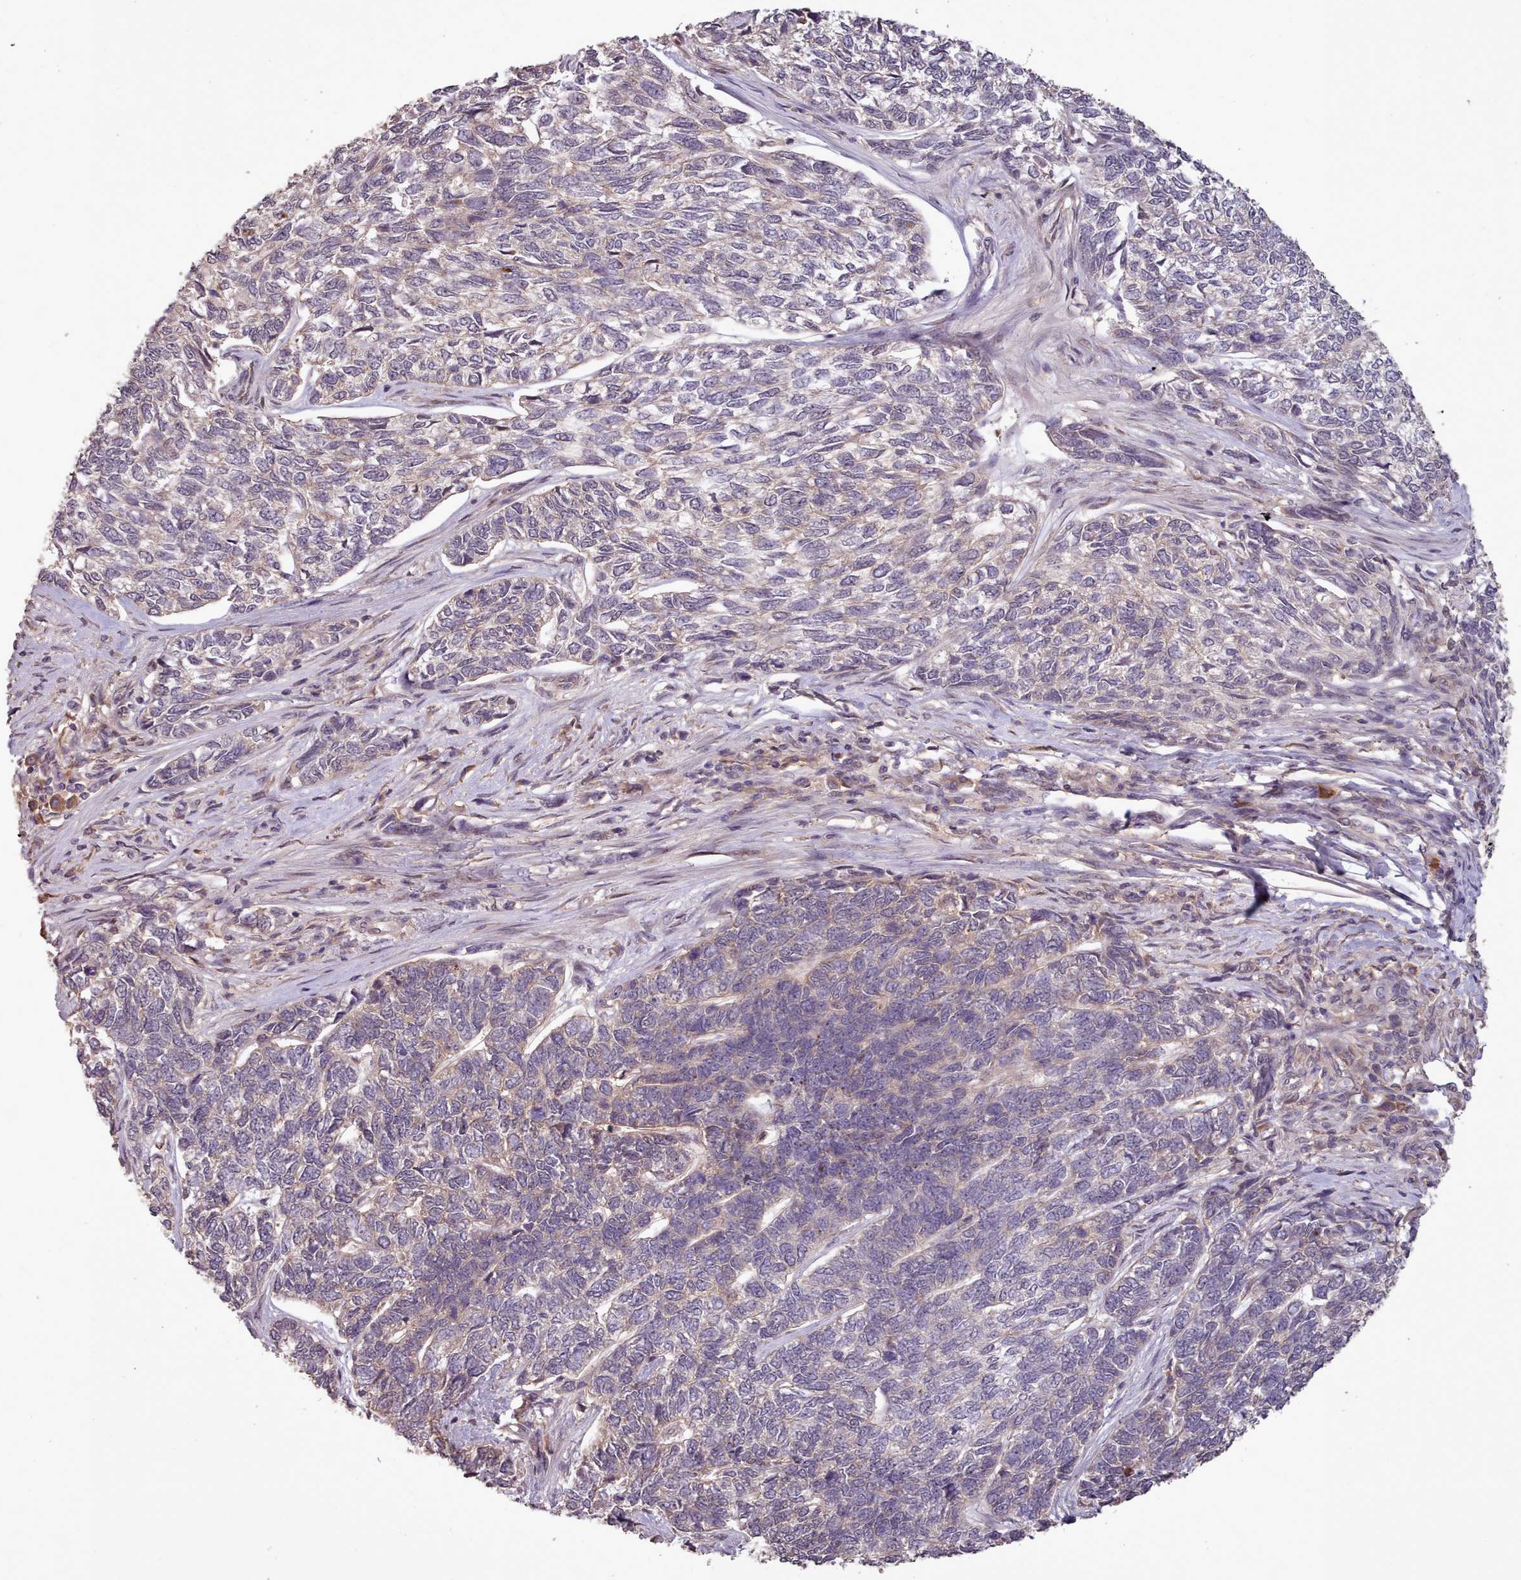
{"staining": {"intensity": "negative", "quantity": "none", "location": "none"}, "tissue": "skin cancer", "cell_type": "Tumor cells", "image_type": "cancer", "snomed": [{"axis": "morphology", "description": "Basal cell carcinoma"}, {"axis": "topography", "description": "Skin"}], "caption": "Skin basal cell carcinoma stained for a protein using immunohistochemistry reveals no staining tumor cells.", "gene": "CDC6", "patient": {"sex": "female", "age": 65}}